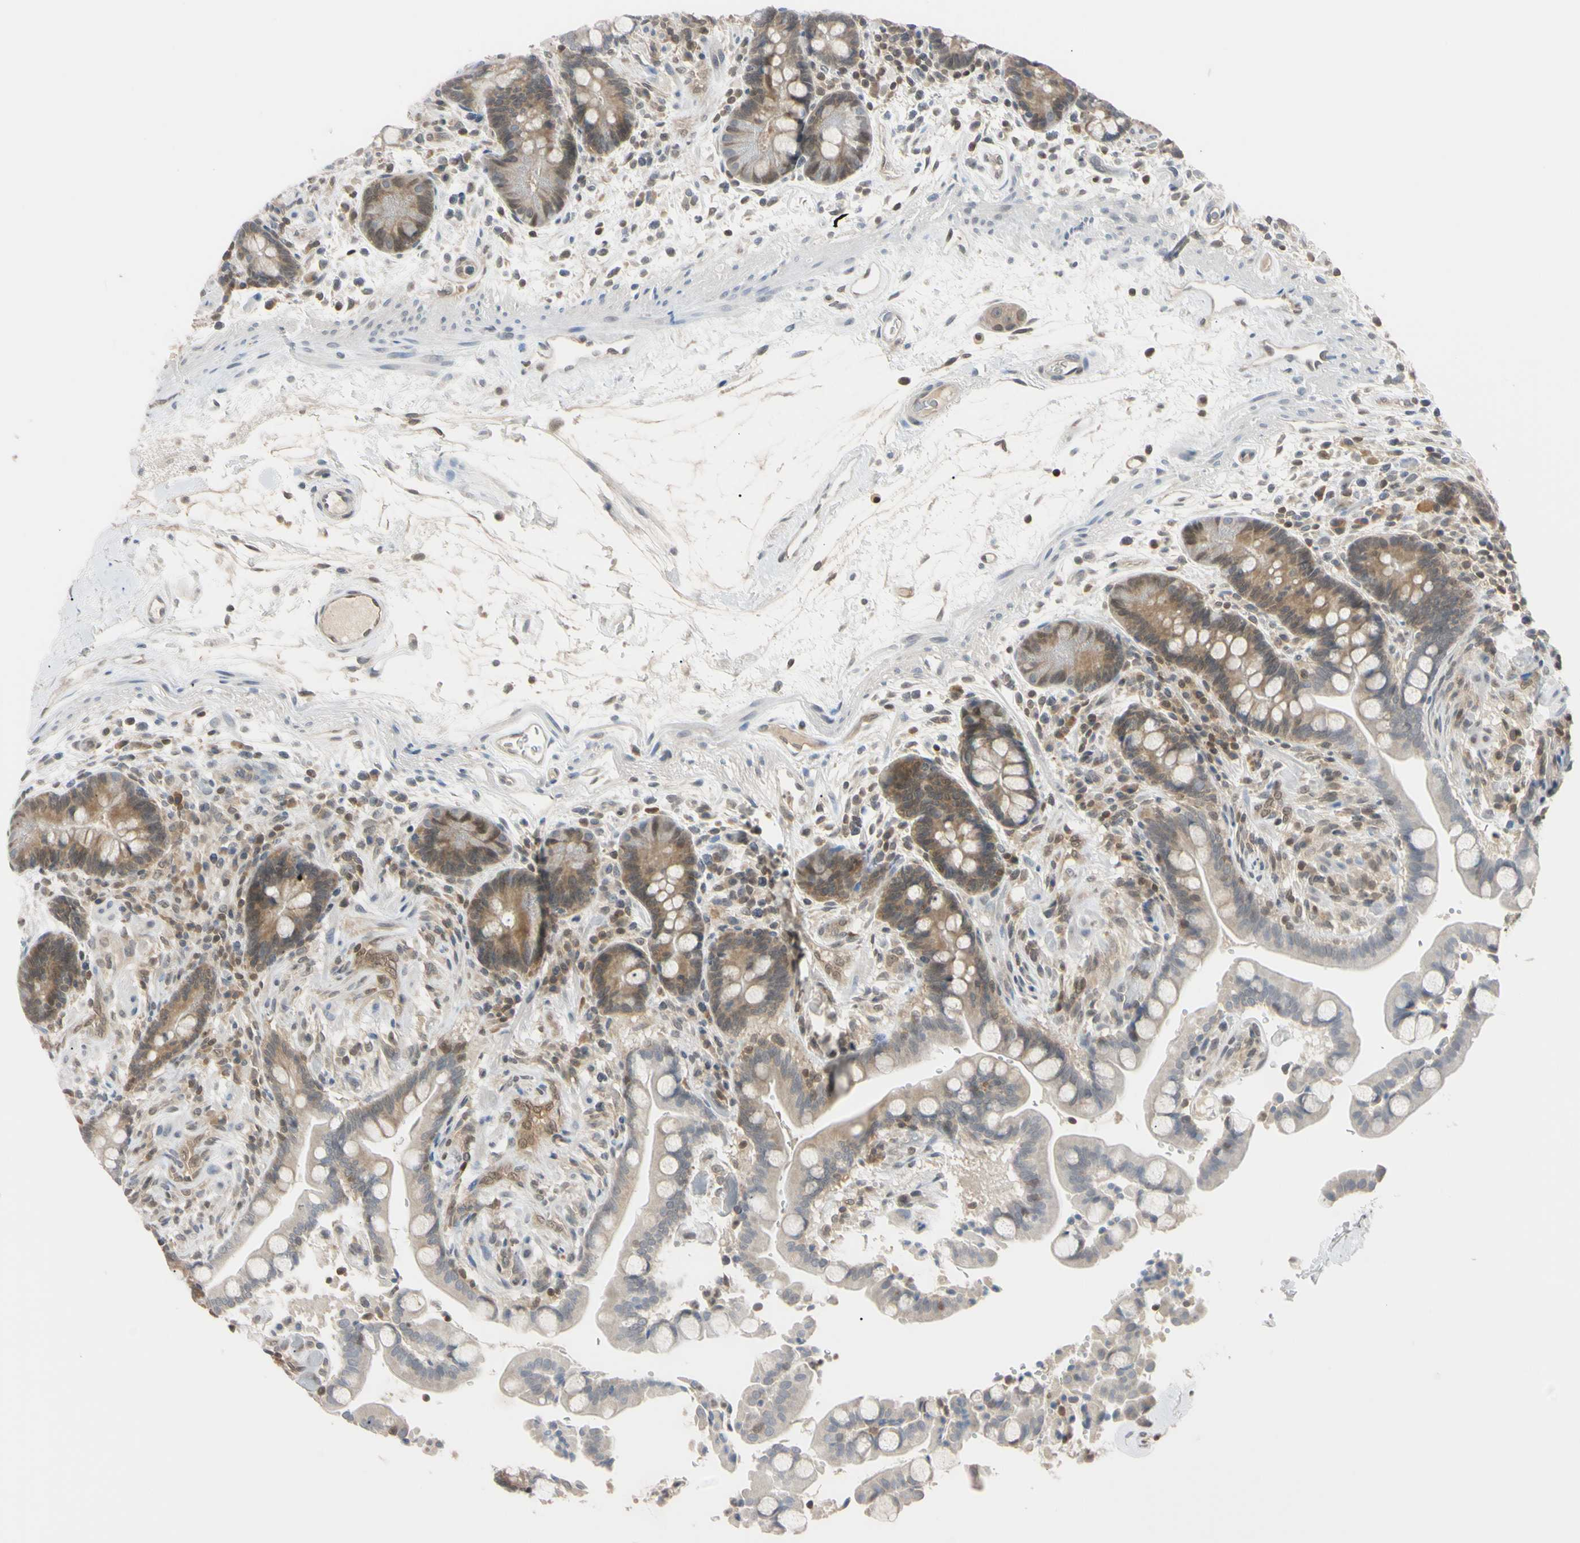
{"staining": {"intensity": "weak", "quantity": ">75%", "location": "cytoplasmic/membranous,nuclear"}, "tissue": "colon", "cell_type": "Endothelial cells", "image_type": "normal", "snomed": [{"axis": "morphology", "description": "Normal tissue, NOS"}, {"axis": "topography", "description": "Colon"}], "caption": "A high-resolution micrograph shows IHC staining of unremarkable colon, which shows weak cytoplasmic/membranous,nuclear positivity in about >75% of endothelial cells. The protein is shown in brown color, while the nuclei are stained blue.", "gene": "UBE2I", "patient": {"sex": "male", "age": 73}}